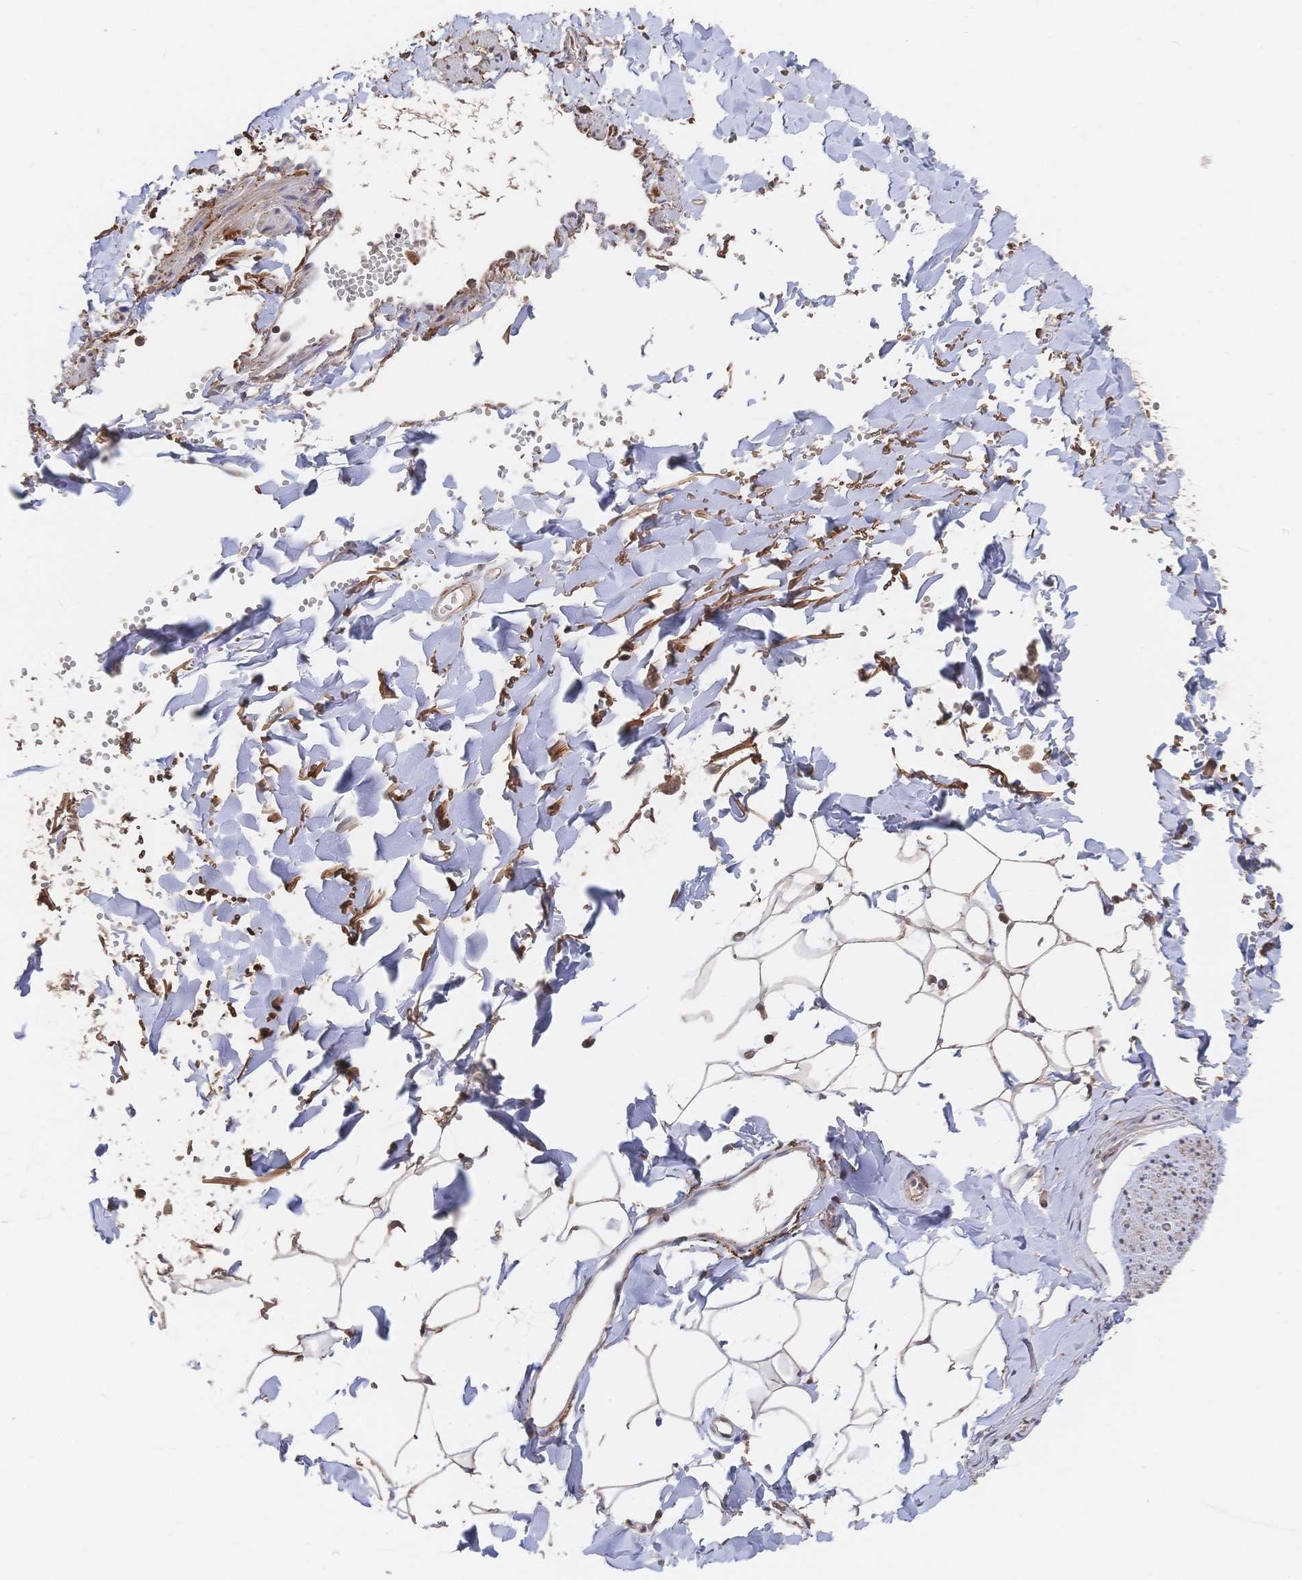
{"staining": {"intensity": "moderate", "quantity": ">75%", "location": "cytoplasmic/membranous"}, "tissue": "adipose tissue", "cell_type": "Adipocytes", "image_type": "normal", "snomed": [{"axis": "morphology", "description": "Normal tissue, NOS"}, {"axis": "topography", "description": "Cartilage tissue"}, {"axis": "topography", "description": "Bronchus"}, {"axis": "topography", "description": "Peripheral nerve tissue"}], "caption": "This is an image of IHC staining of unremarkable adipose tissue, which shows moderate staining in the cytoplasmic/membranous of adipocytes.", "gene": "DNAJA4", "patient": {"sex": "female", "age": 59}}